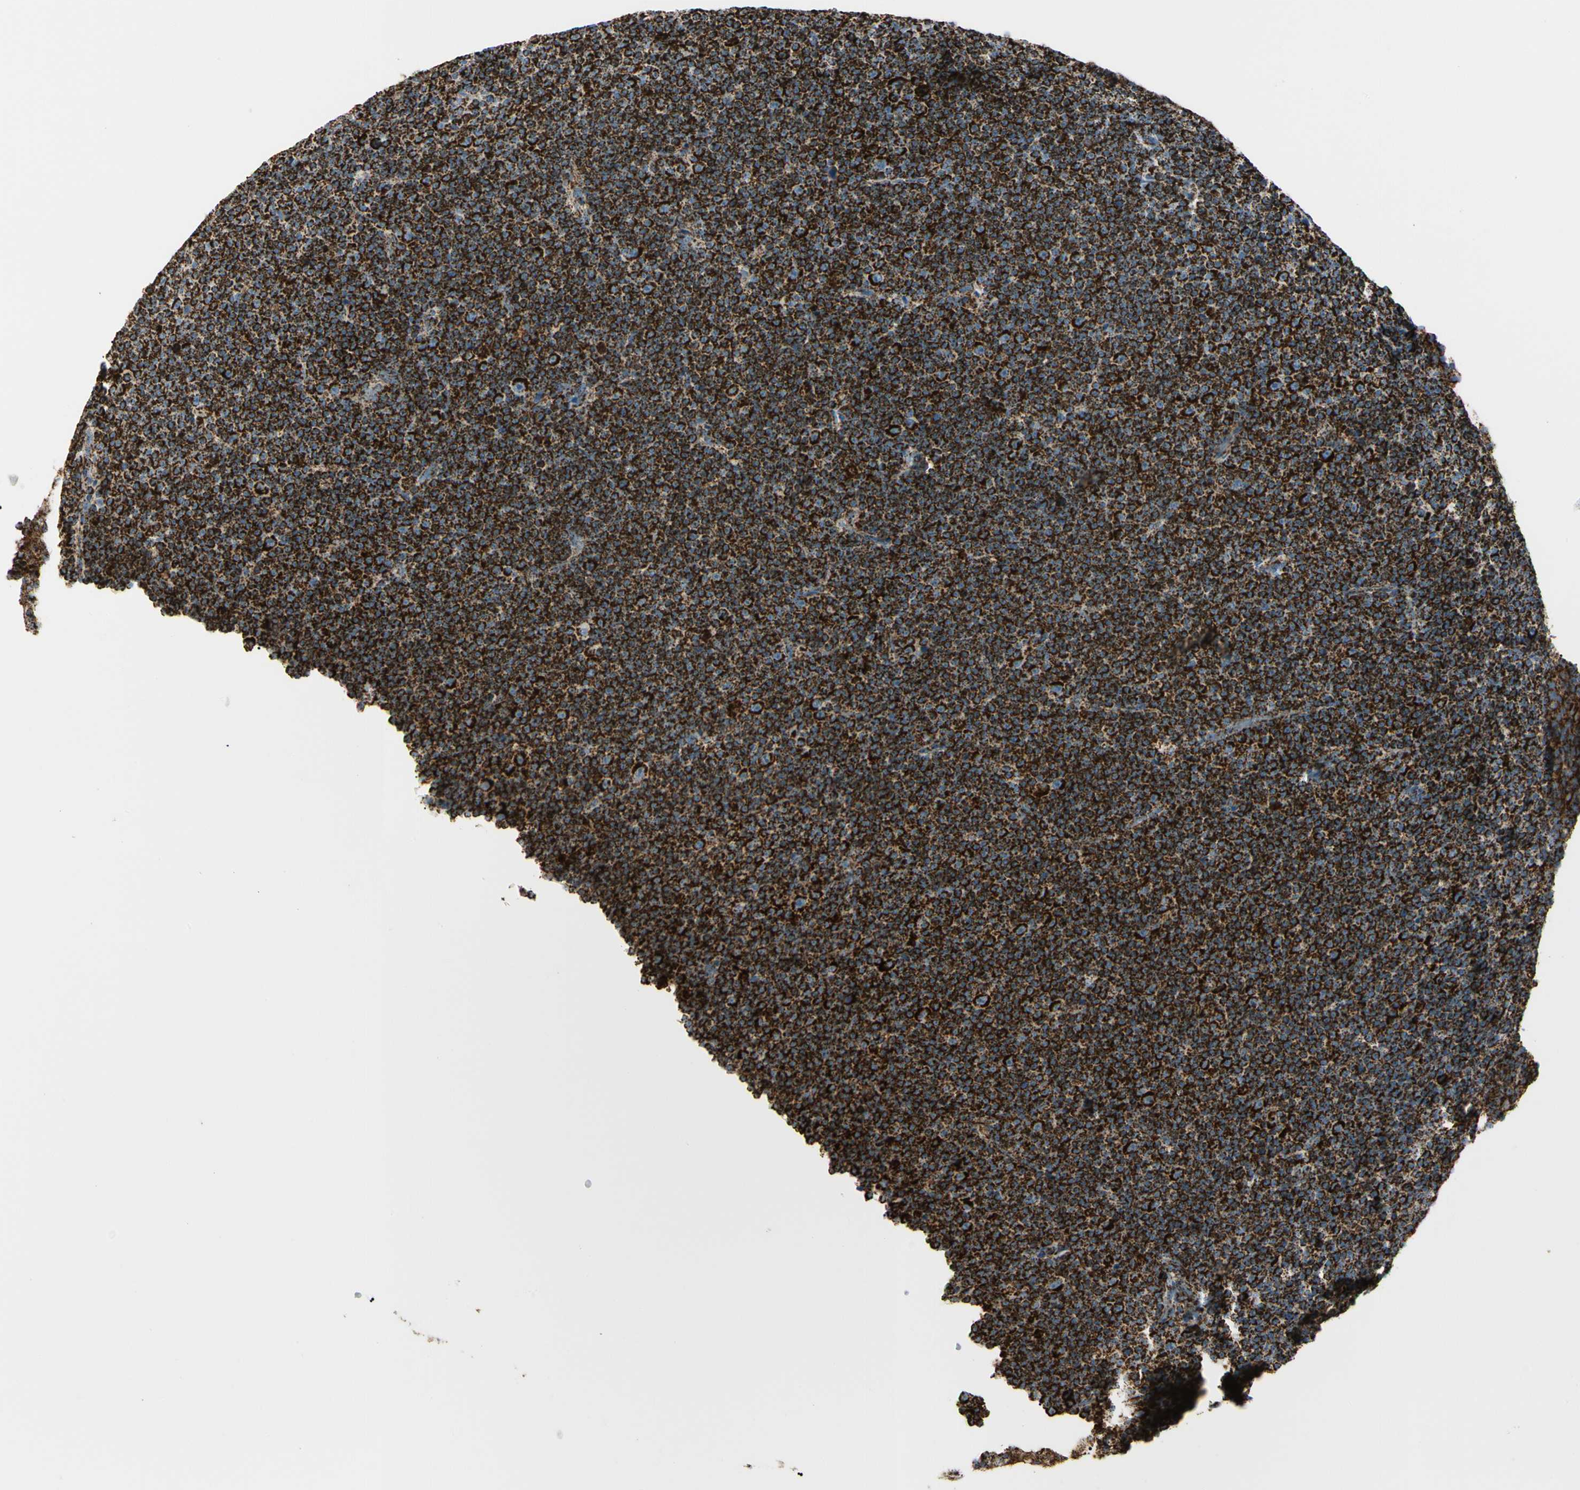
{"staining": {"intensity": "strong", "quantity": ">75%", "location": "cytoplasmic/membranous"}, "tissue": "lymphoma", "cell_type": "Tumor cells", "image_type": "cancer", "snomed": [{"axis": "morphology", "description": "Malignant lymphoma, non-Hodgkin's type, Low grade"}, {"axis": "topography", "description": "Lymph node"}], "caption": "Protein staining displays strong cytoplasmic/membranous staining in about >75% of tumor cells in lymphoma.", "gene": "ME2", "patient": {"sex": "female", "age": 67}}